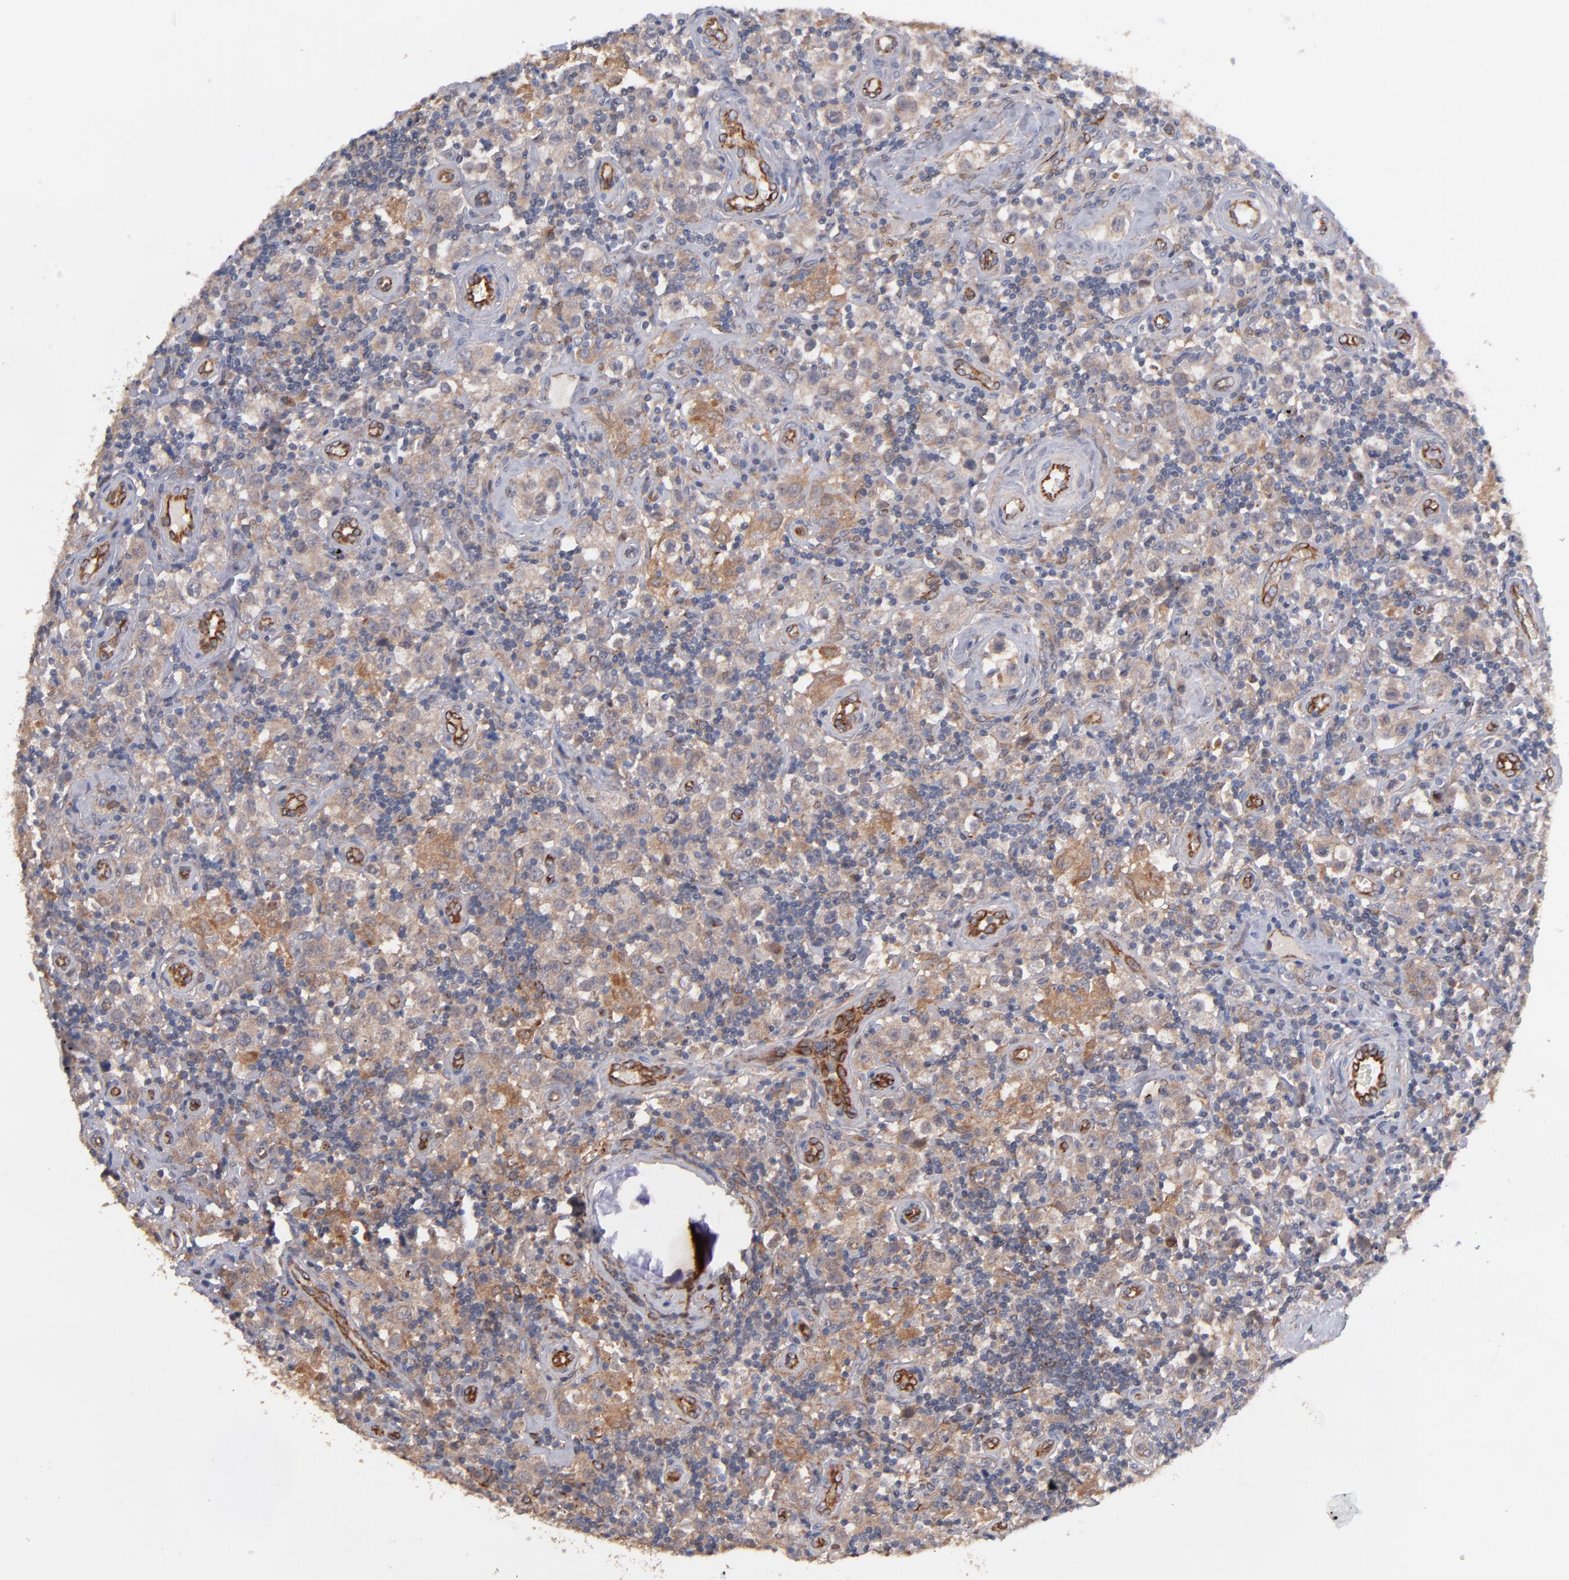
{"staining": {"intensity": "moderate", "quantity": ">75%", "location": "cytoplasmic/membranous"}, "tissue": "testis cancer", "cell_type": "Tumor cells", "image_type": "cancer", "snomed": [{"axis": "morphology", "description": "Seminoma, NOS"}, {"axis": "topography", "description": "Testis"}], "caption": "The immunohistochemical stain highlights moderate cytoplasmic/membranous expression in tumor cells of testis seminoma tissue.", "gene": "GMFG", "patient": {"sex": "male", "age": 32}}